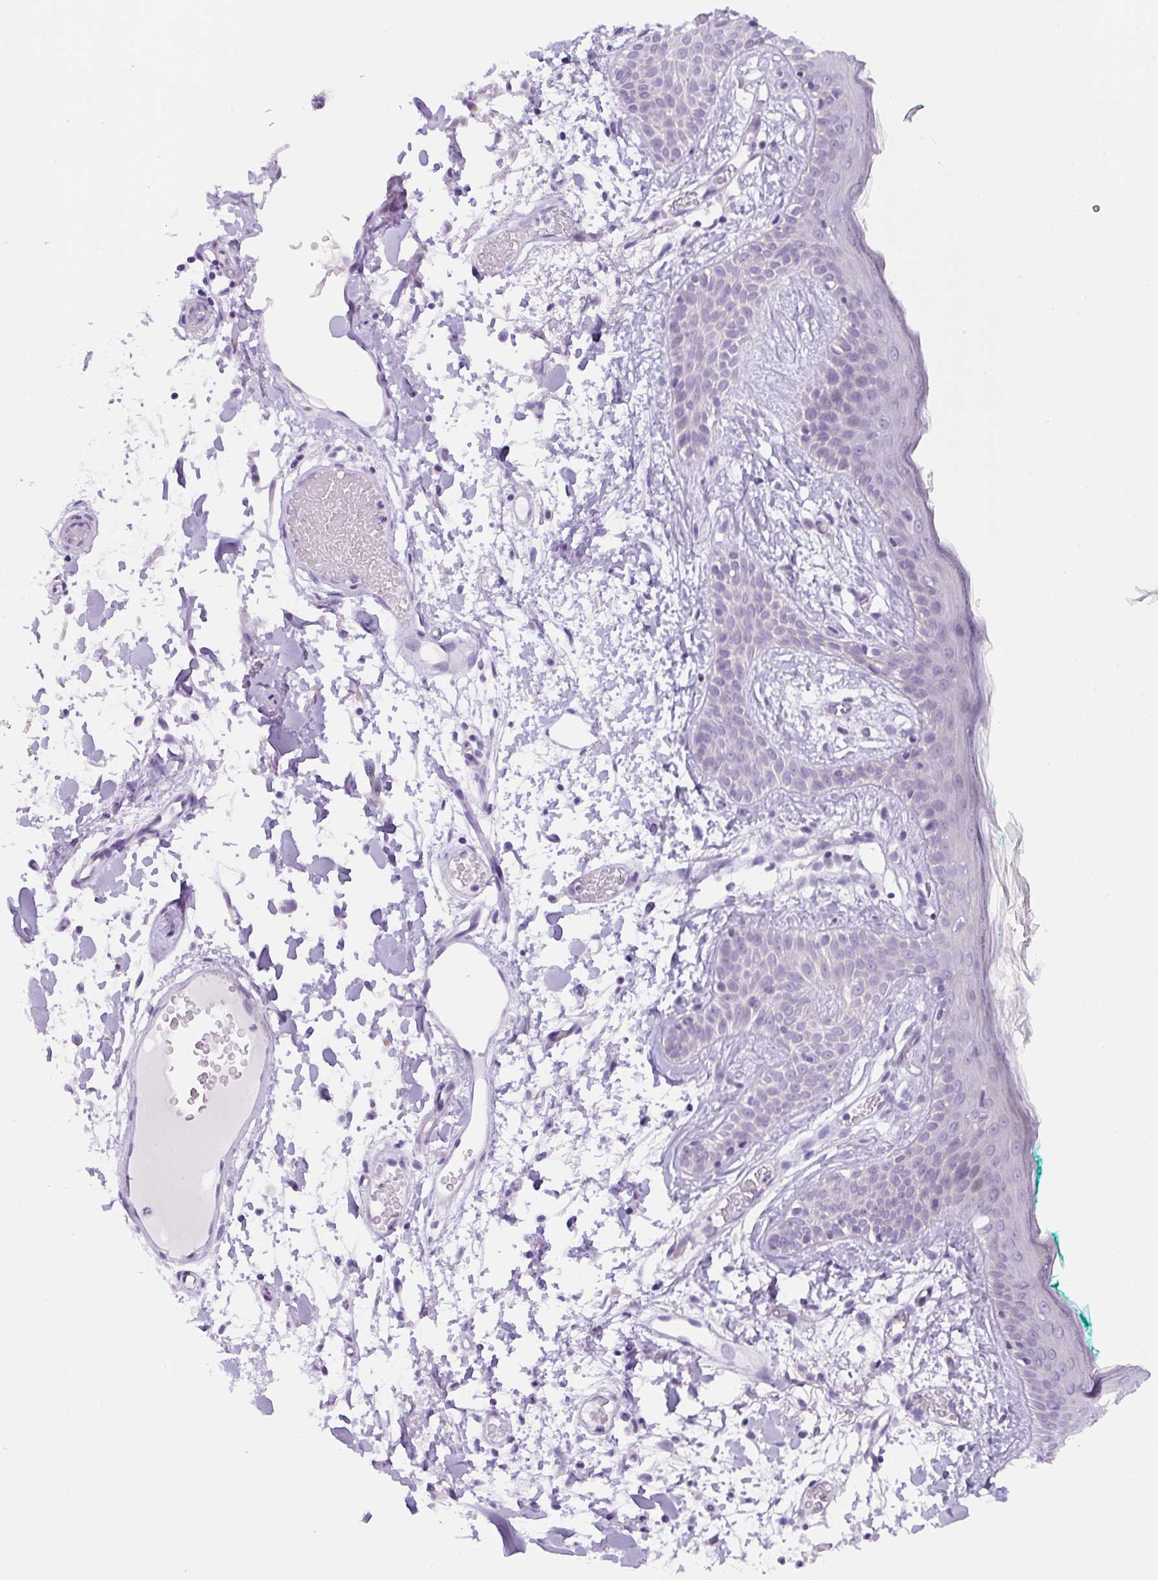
{"staining": {"intensity": "negative", "quantity": "none", "location": "none"}, "tissue": "skin", "cell_type": "Fibroblasts", "image_type": "normal", "snomed": [{"axis": "morphology", "description": "Normal tissue, NOS"}, {"axis": "topography", "description": "Skin"}], "caption": "This is an immunohistochemistry image of normal human skin. There is no expression in fibroblasts.", "gene": "ADAMTS19", "patient": {"sex": "male", "age": 79}}